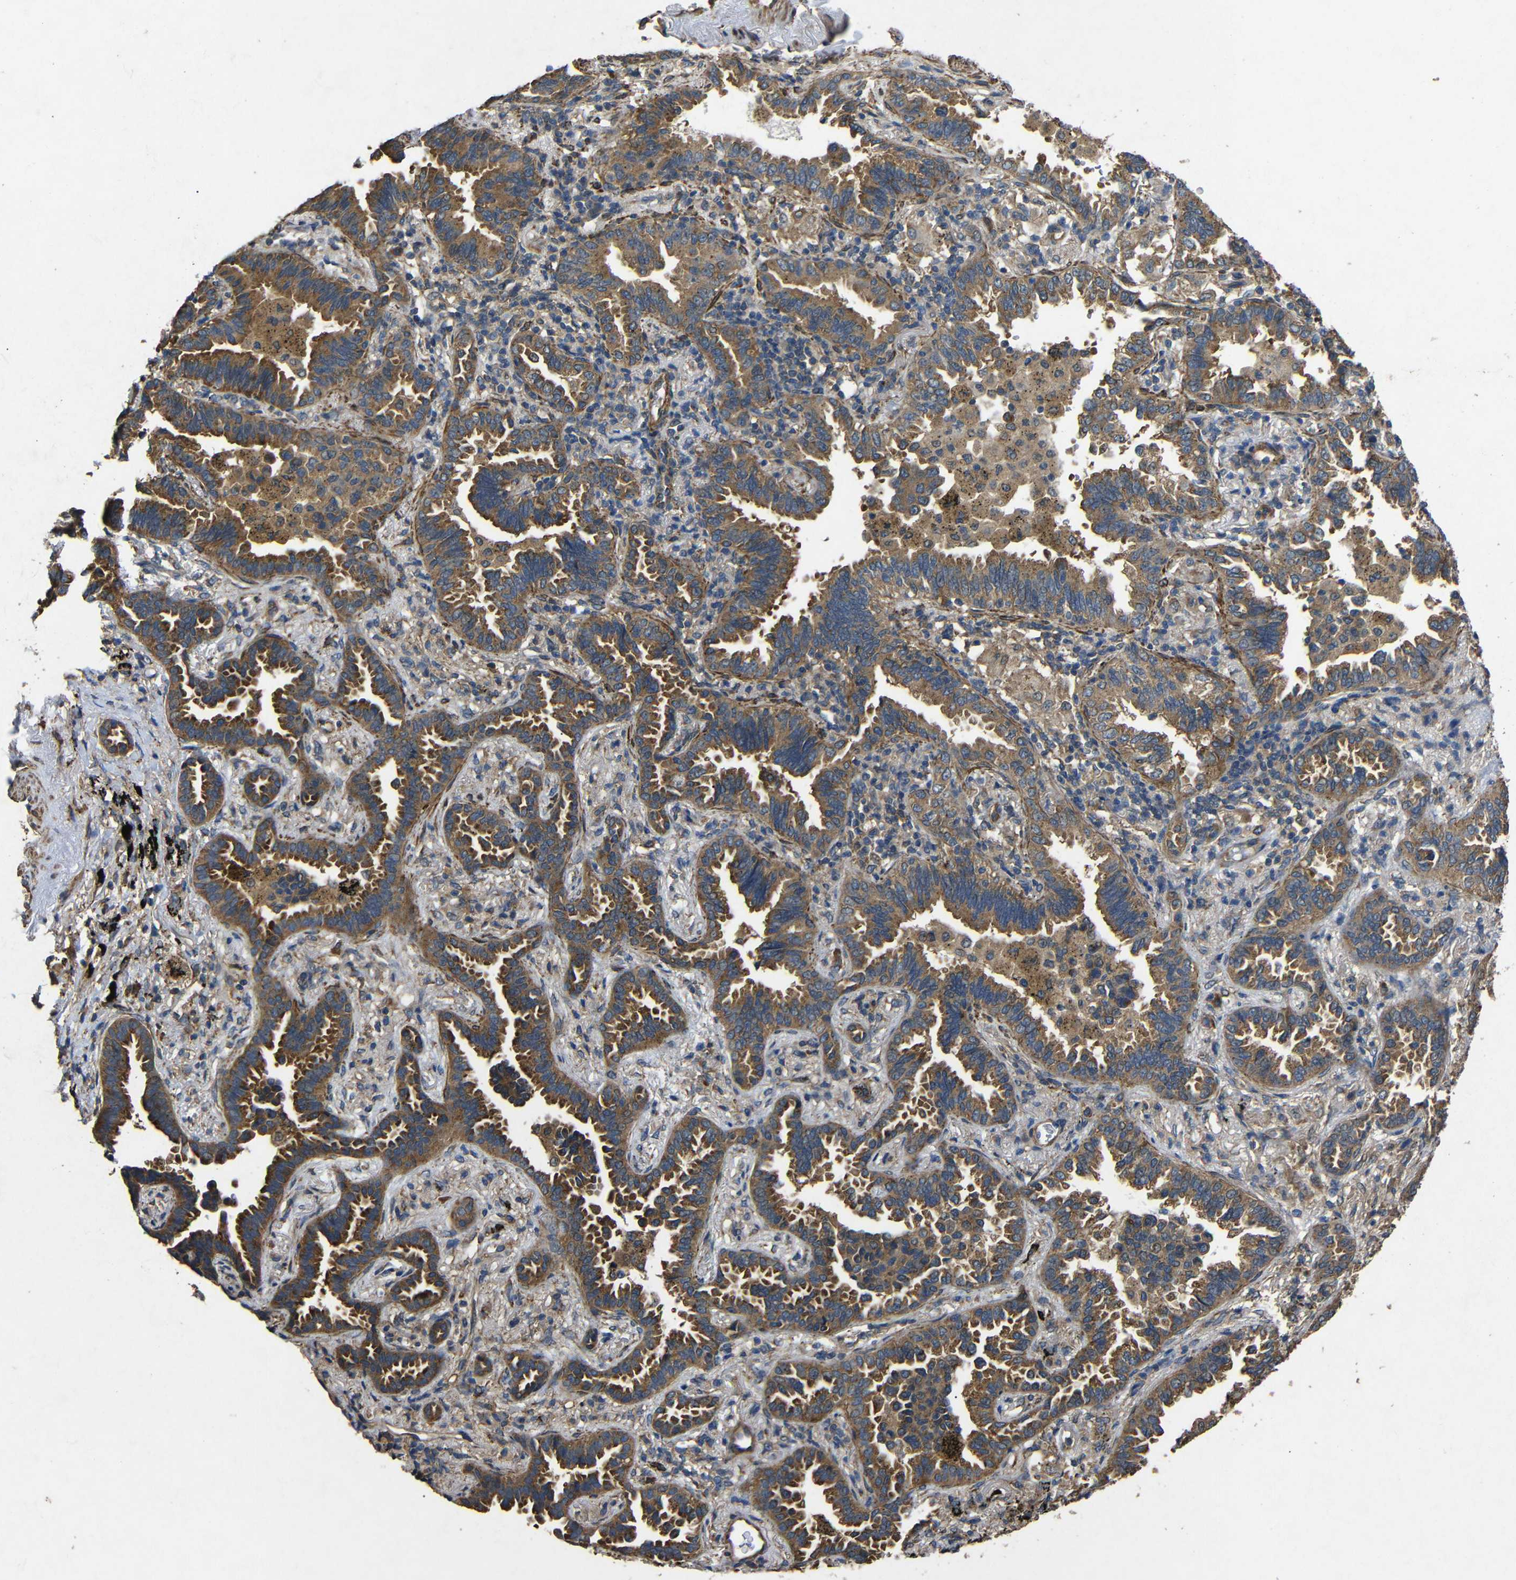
{"staining": {"intensity": "strong", "quantity": ">75%", "location": "cytoplasmic/membranous"}, "tissue": "lung cancer", "cell_type": "Tumor cells", "image_type": "cancer", "snomed": [{"axis": "morphology", "description": "Normal tissue, NOS"}, {"axis": "morphology", "description": "Adenocarcinoma, NOS"}, {"axis": "topography", "description": "Lung"}], "caption": "Strong cytoplasmic/membranous positivity is appreciated in approximately >75% of tumor cells in lung cancer (adenocarcinoma). (IHC, brightfield microscopy, high magnification).", "gene": "BNIP3", "patient": {"sex": "male", "age": 59}}